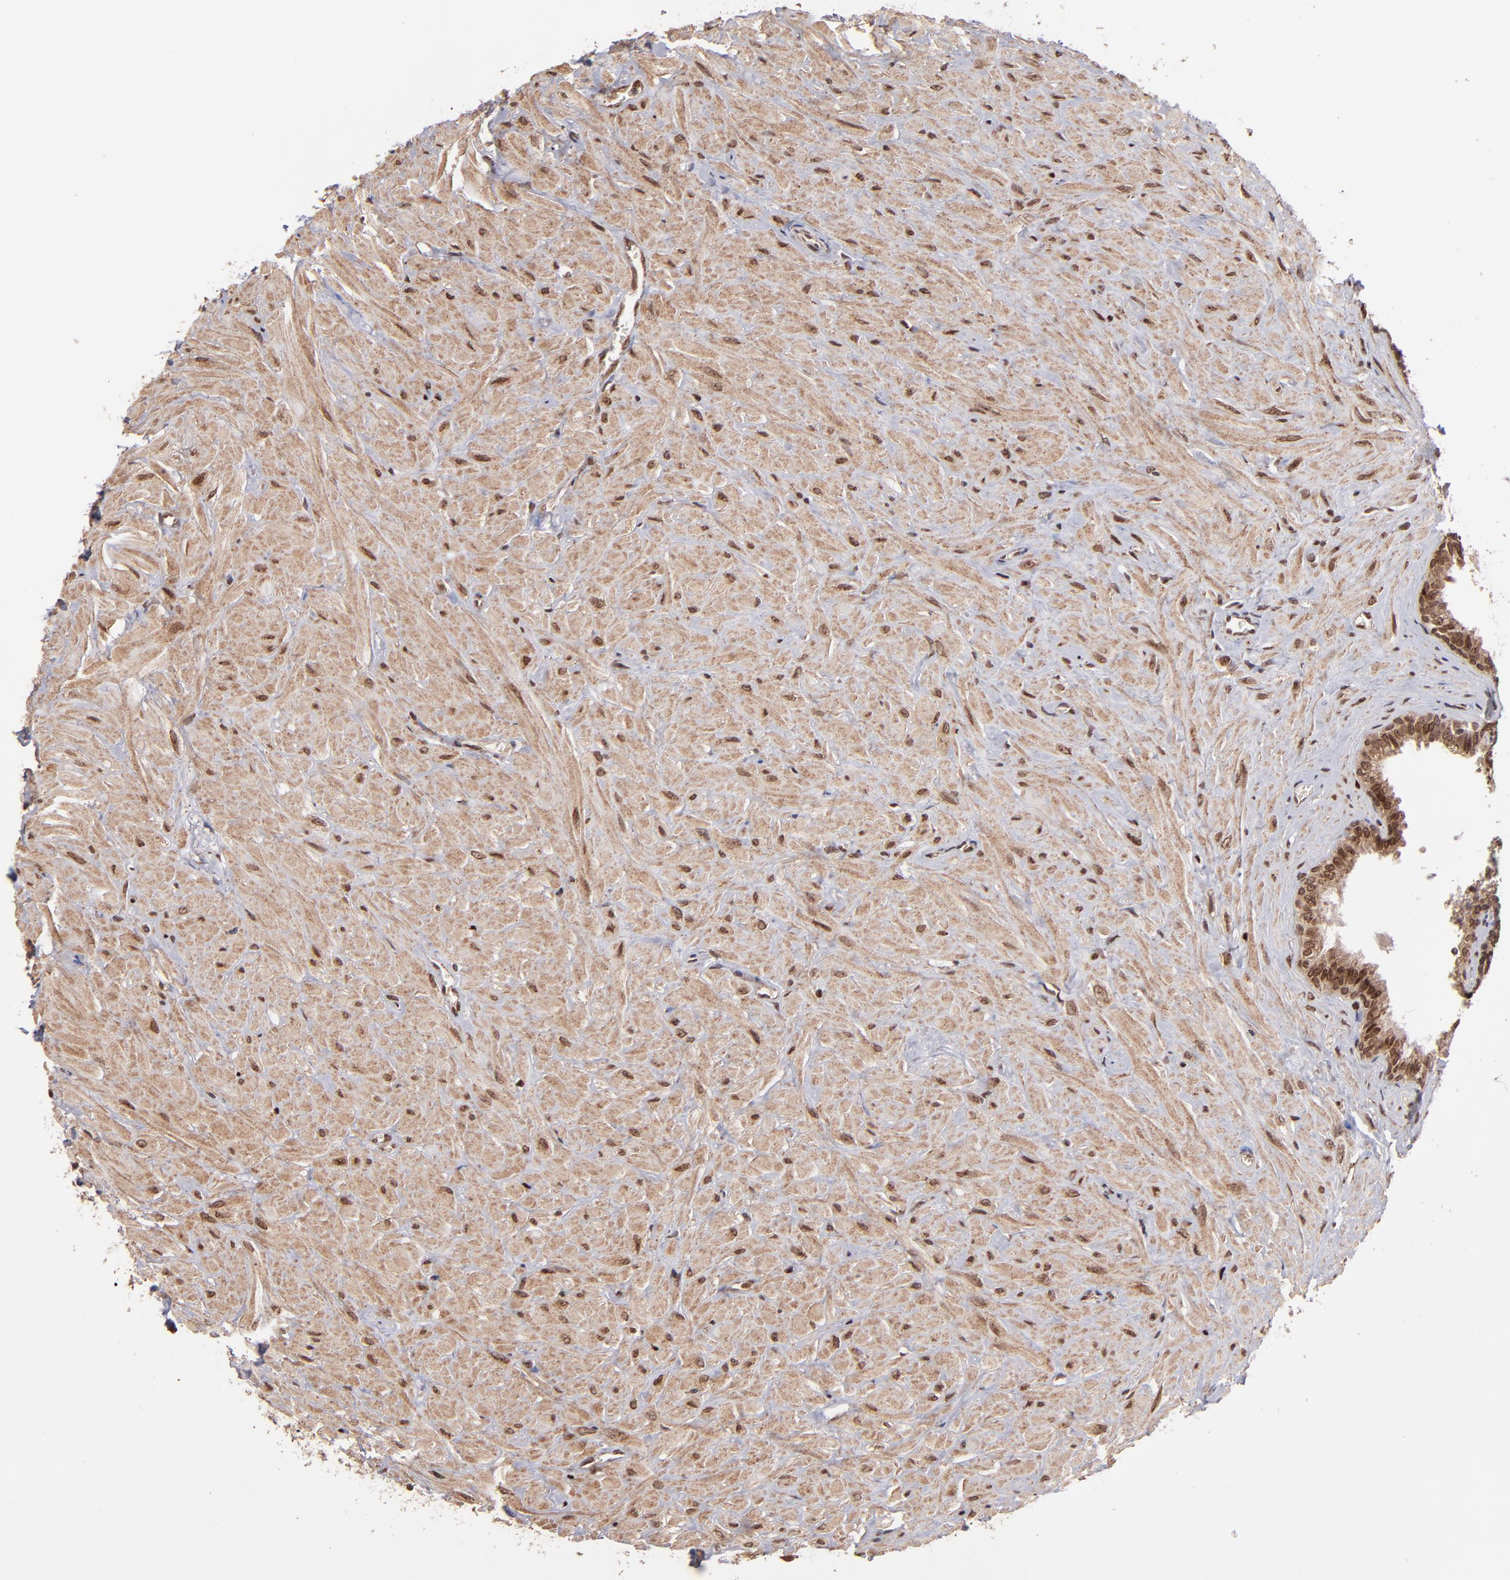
{"staining": {"intensity": "moderate", "quantity": ">75%", "location": "cytoplasmic/membranous,nuclear"}, "tissue": "seminal vesicle", "cell_type": "Glandular cells", "image_type": "normal", "snomed": [{"axis": "morphology", "description": "Normal tissue, NOS"}, {"axis": "topography", "description": "Seminal veicle"}], "caption": "Benign seminal vesicle demonstrates moderate cytoplasmic/membranous,nuclear staining in approximately >75% of glandular cells.", "gene": "TOP1MT", "patient": {"sex": "male", "age": 26}}